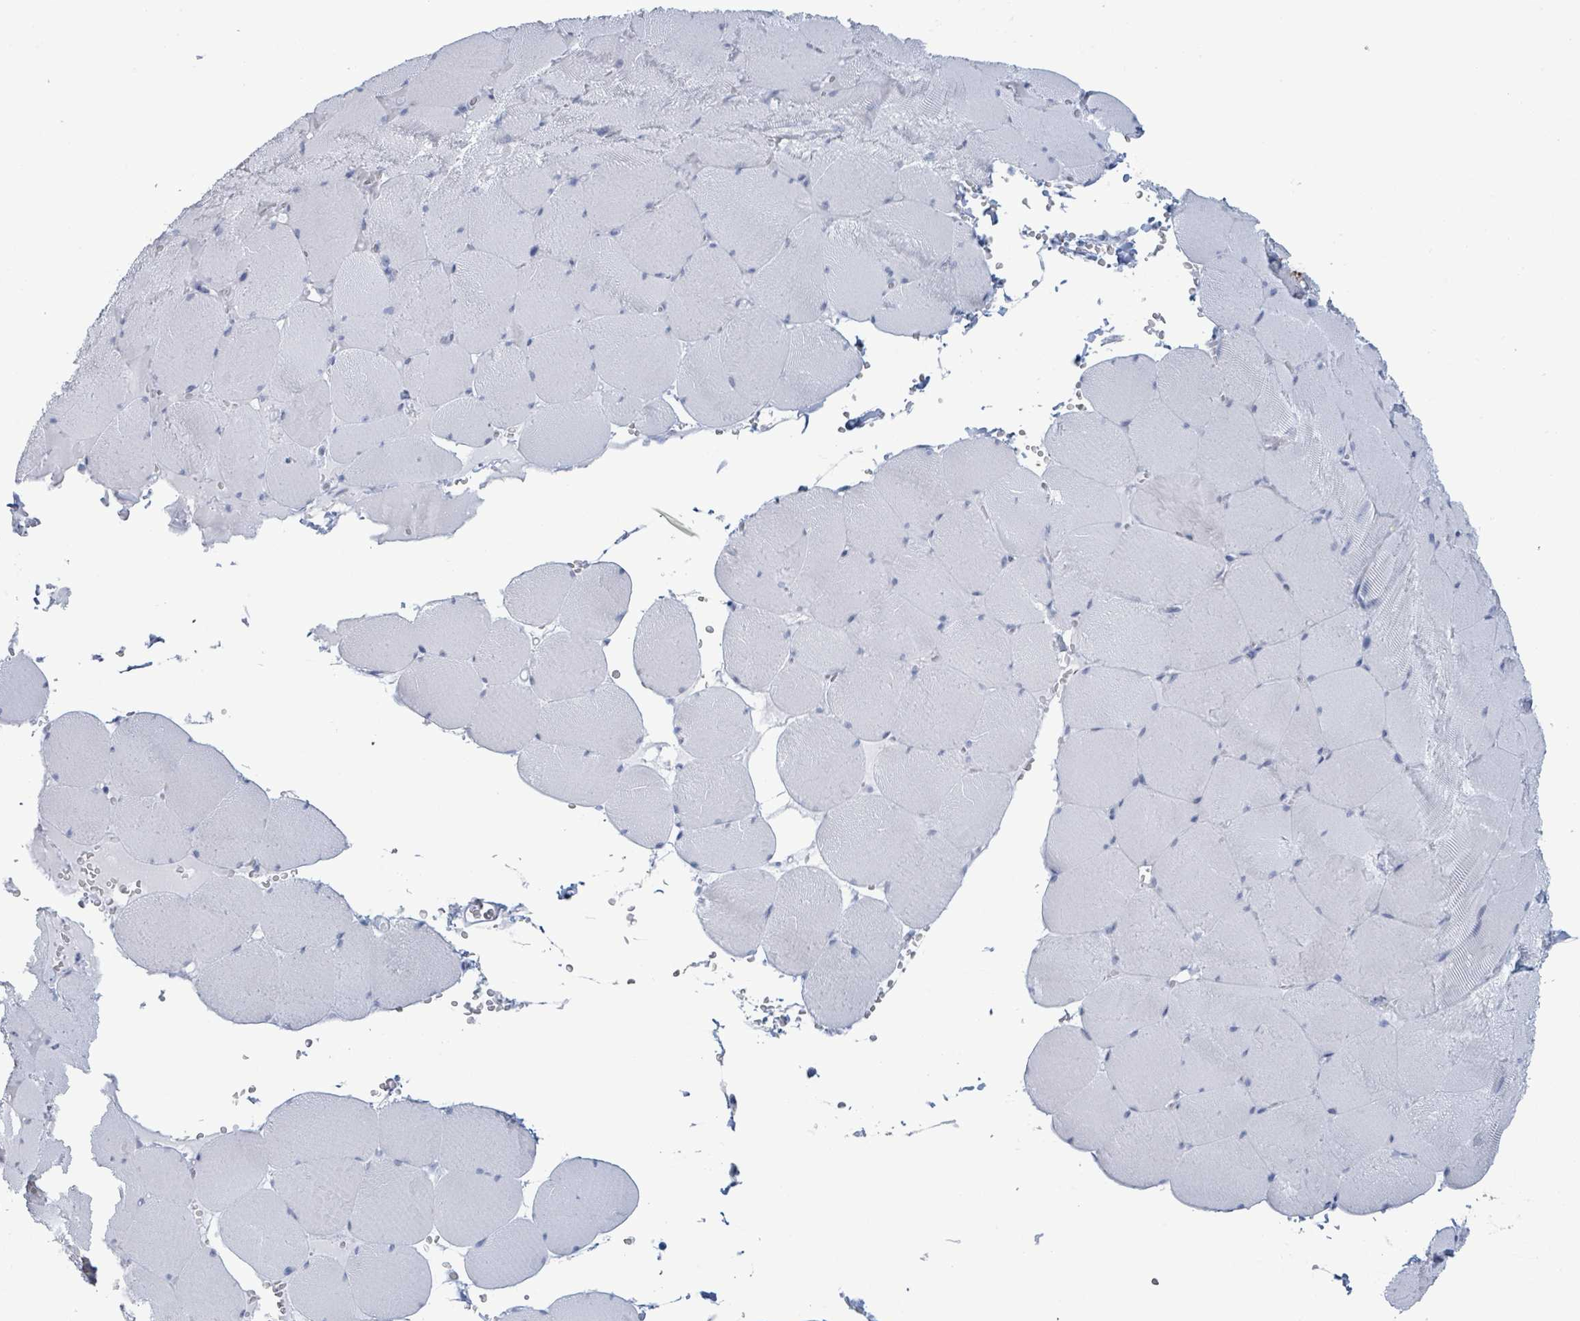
{"staining": {"intensity": "negative", "quantity": "none", "location": "none"}, "tissue": "skeletal muscle", "cell_type": "Myocytes", "image_type": "normal", "snomed": [{"axis": "morphology", "description": "Normal tissue, NOS"}, {"axis": "topography", "description": "Skeletal muscle"}, {"axis": "topography", "description": "Head-Neck"}], "caption": "Human skeletal muscle stained for a protein using immunohistochemistry (IHC) displays no expression in myocytes.", "gene": "KRT8", "patient": {"sex": "male", "age": 66}}